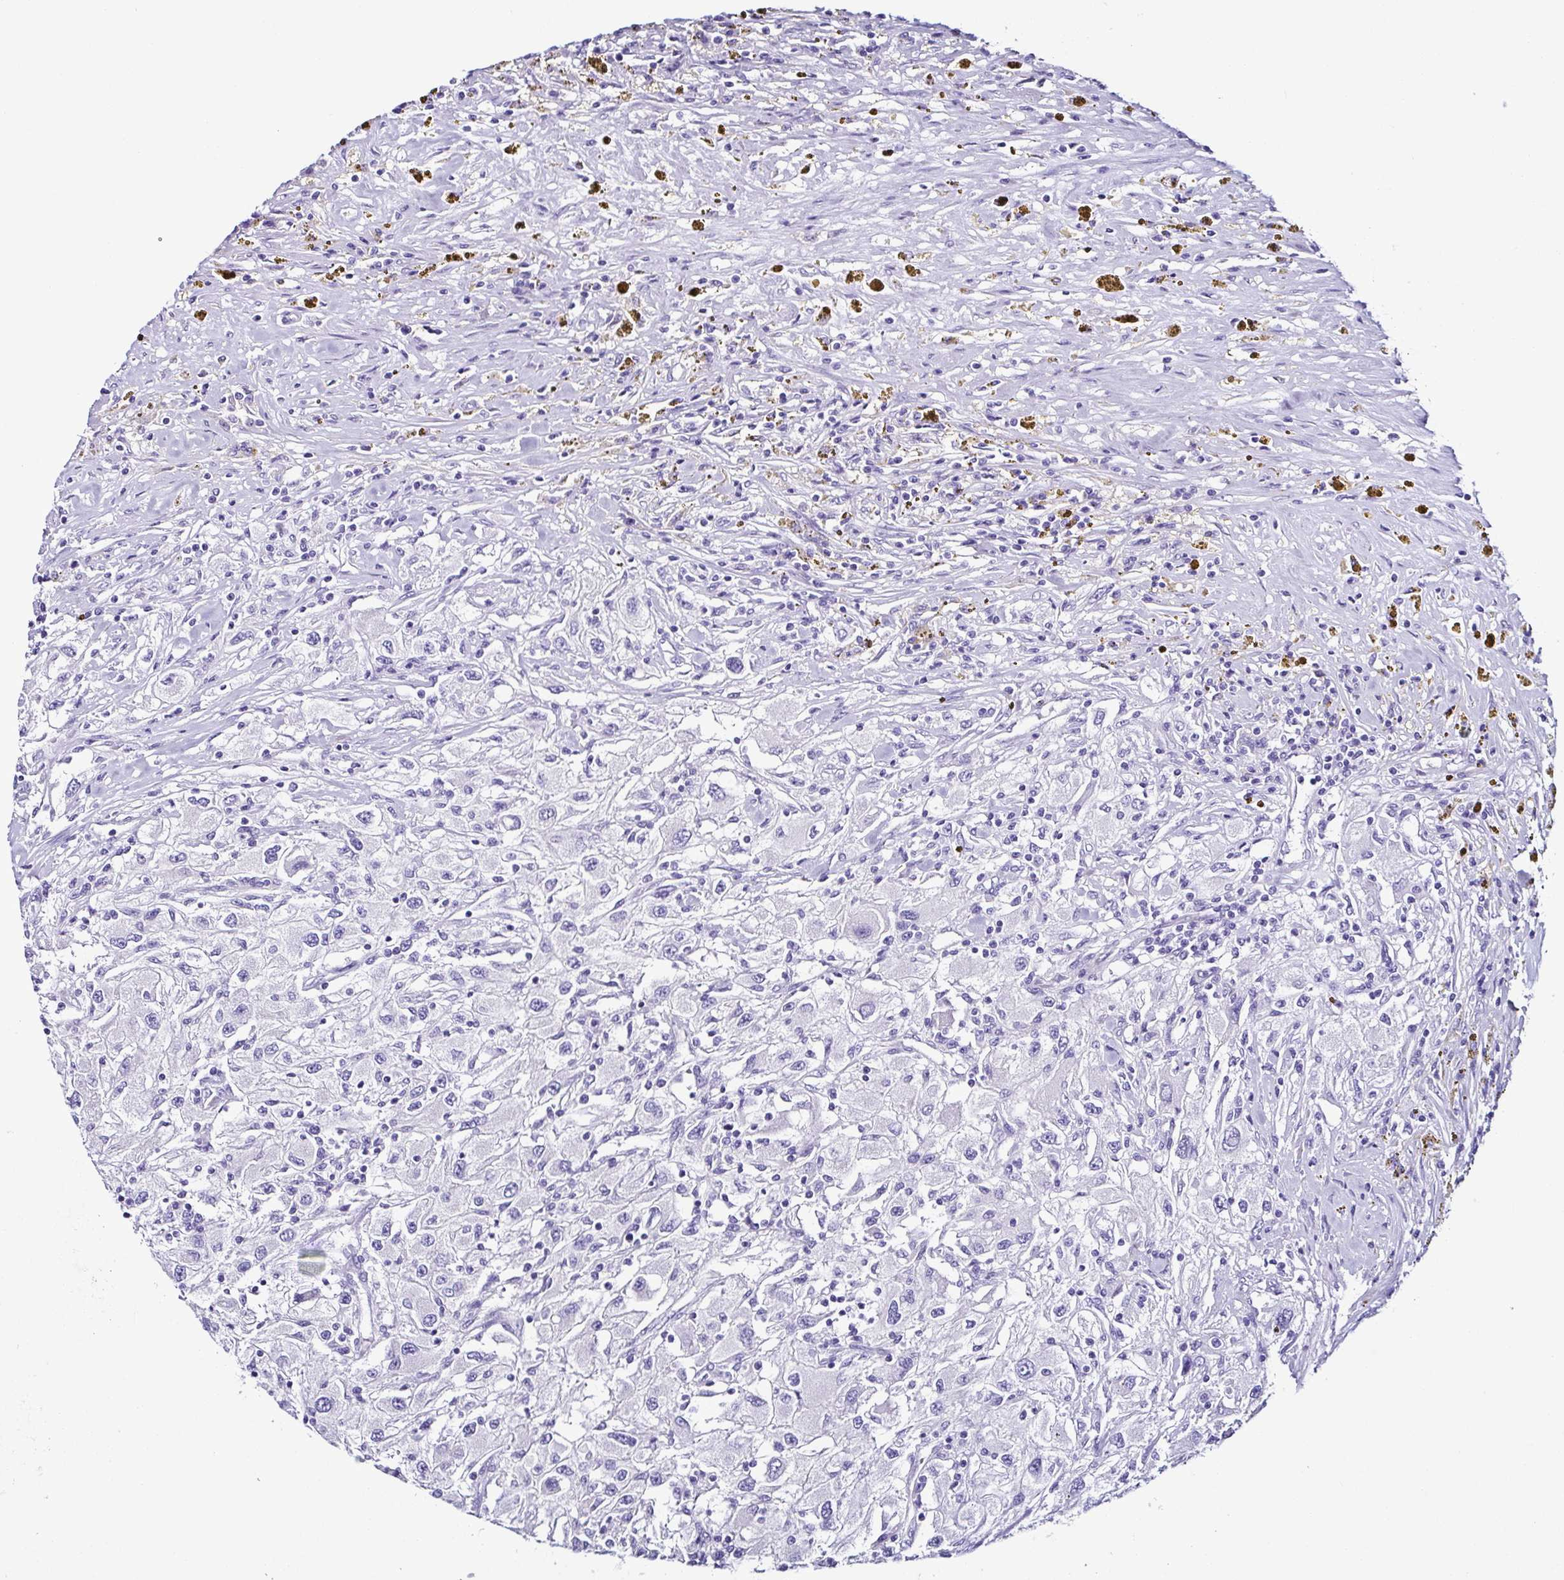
{"staining": {"intensity": "negative", "quantity": "none", "location": "none"}, "tissue": "renal cancer", "cell_type": "Tumor cells", "image_type": "cancer", "snomed": [{"axis": "morphology", "description": "Adenocarcinoma, NOS"}, {"axis": "topography", "description": "Kidney"}], "caption": "Renal cancer stained for a protein using immunohistochemistry (IHC) exhibits no expression tumor cells.", "gene": "SRL", "patient": {"sex": "female", "age": 67}}